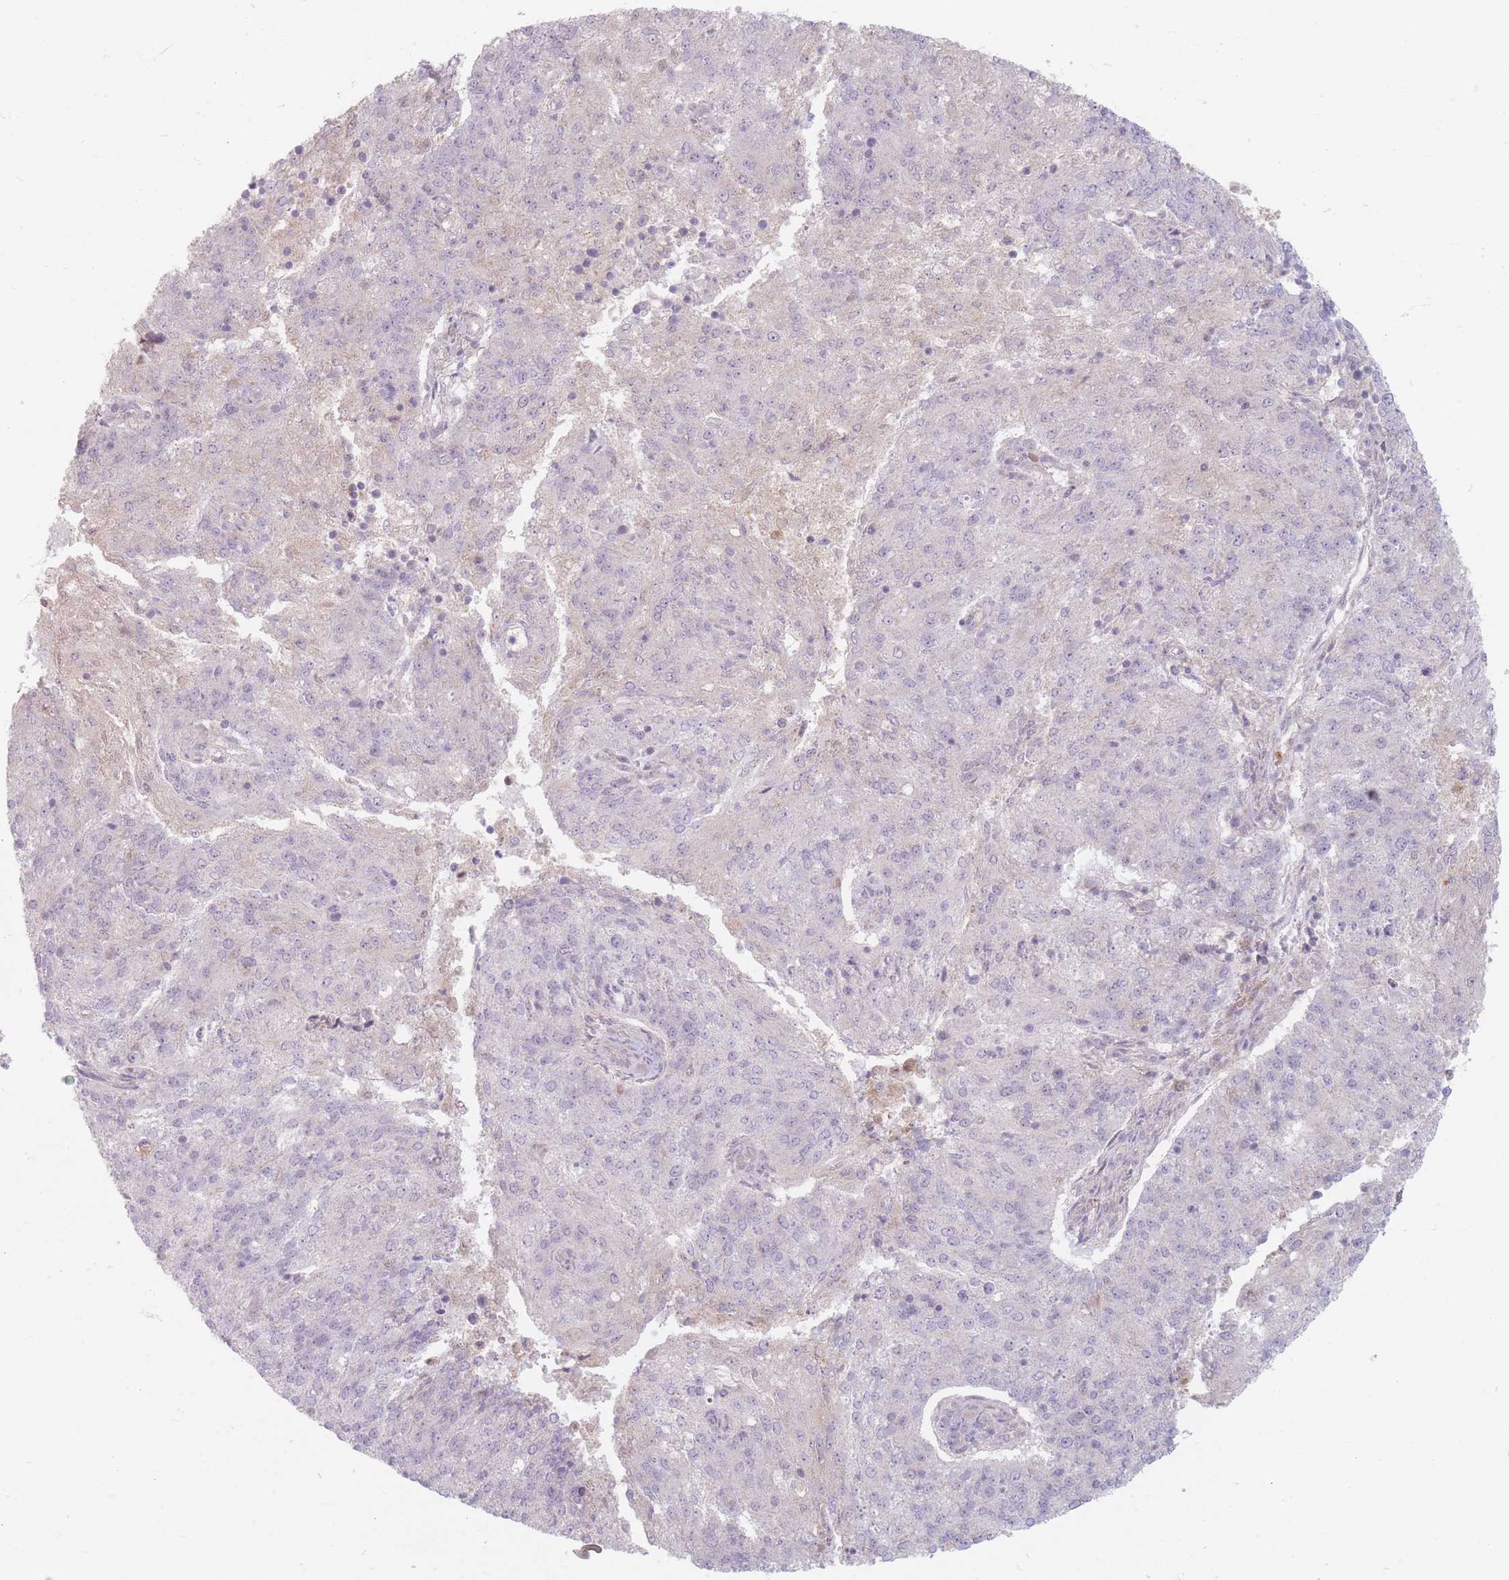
{"staining": {"intensity": "negative", "quantity": "none", "location": "none"}, "tissue": "endometrial cancer", "cell_type": "Tumor cells", "image_type": "cancer", "snomed": [{"axis": "morphology", "description": "Adenocarcinoma, NOS"}, {"axis": "topography", "description": "Endometrium"}], "caption": "Micrograph shows no significant protein staining in tumor cells of endometrial cancer (adenocarcinoma).", "gene": "CHCHD7", "patient": {"sex": "female", "age": 82}}